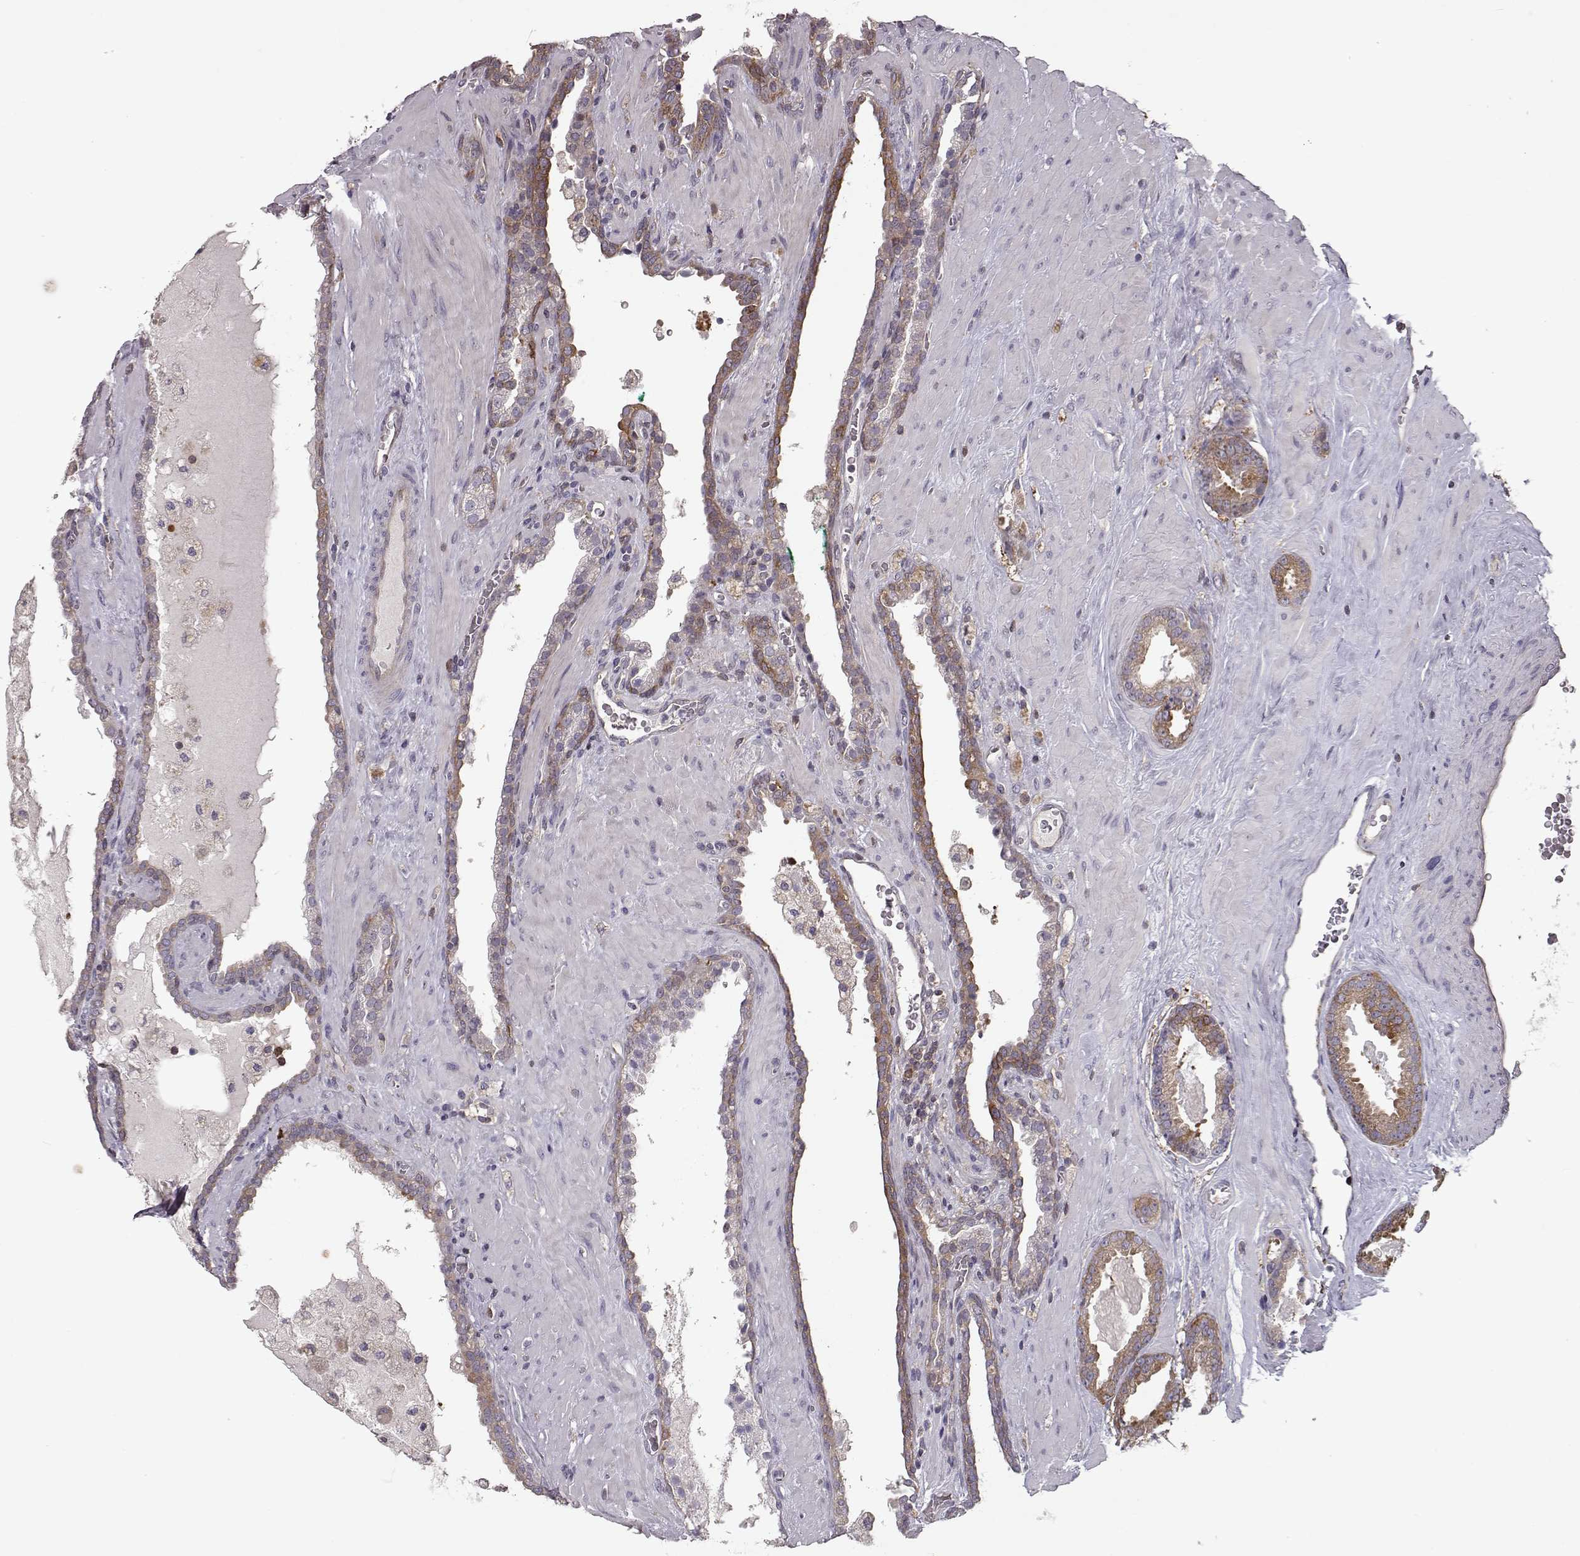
{"staining": {"intensity": "moderate", "quantity": "25%-75%", "location": "cytoplasmic/membranous"}, "tissue": "prostate cancer", "cell_type": "Tumor cells", "image_type": "cancer", "snomed": [{"axis": "morphology", "description": "Adenocarcinoma, Low grade"}, {"axis": "topography", "description": "Prostate"}], "caption": "DAB (3,3'-diaminobenzidine) immunohistochemical staining of prostate cancer (adenocarcinoma (low-grade)) shows moderate cytoplasmic/membranous protein expression in about 25%-75% of tumor cells.", "gene": "RANBP1", "patient": {"sex": "male", "age": 62}}